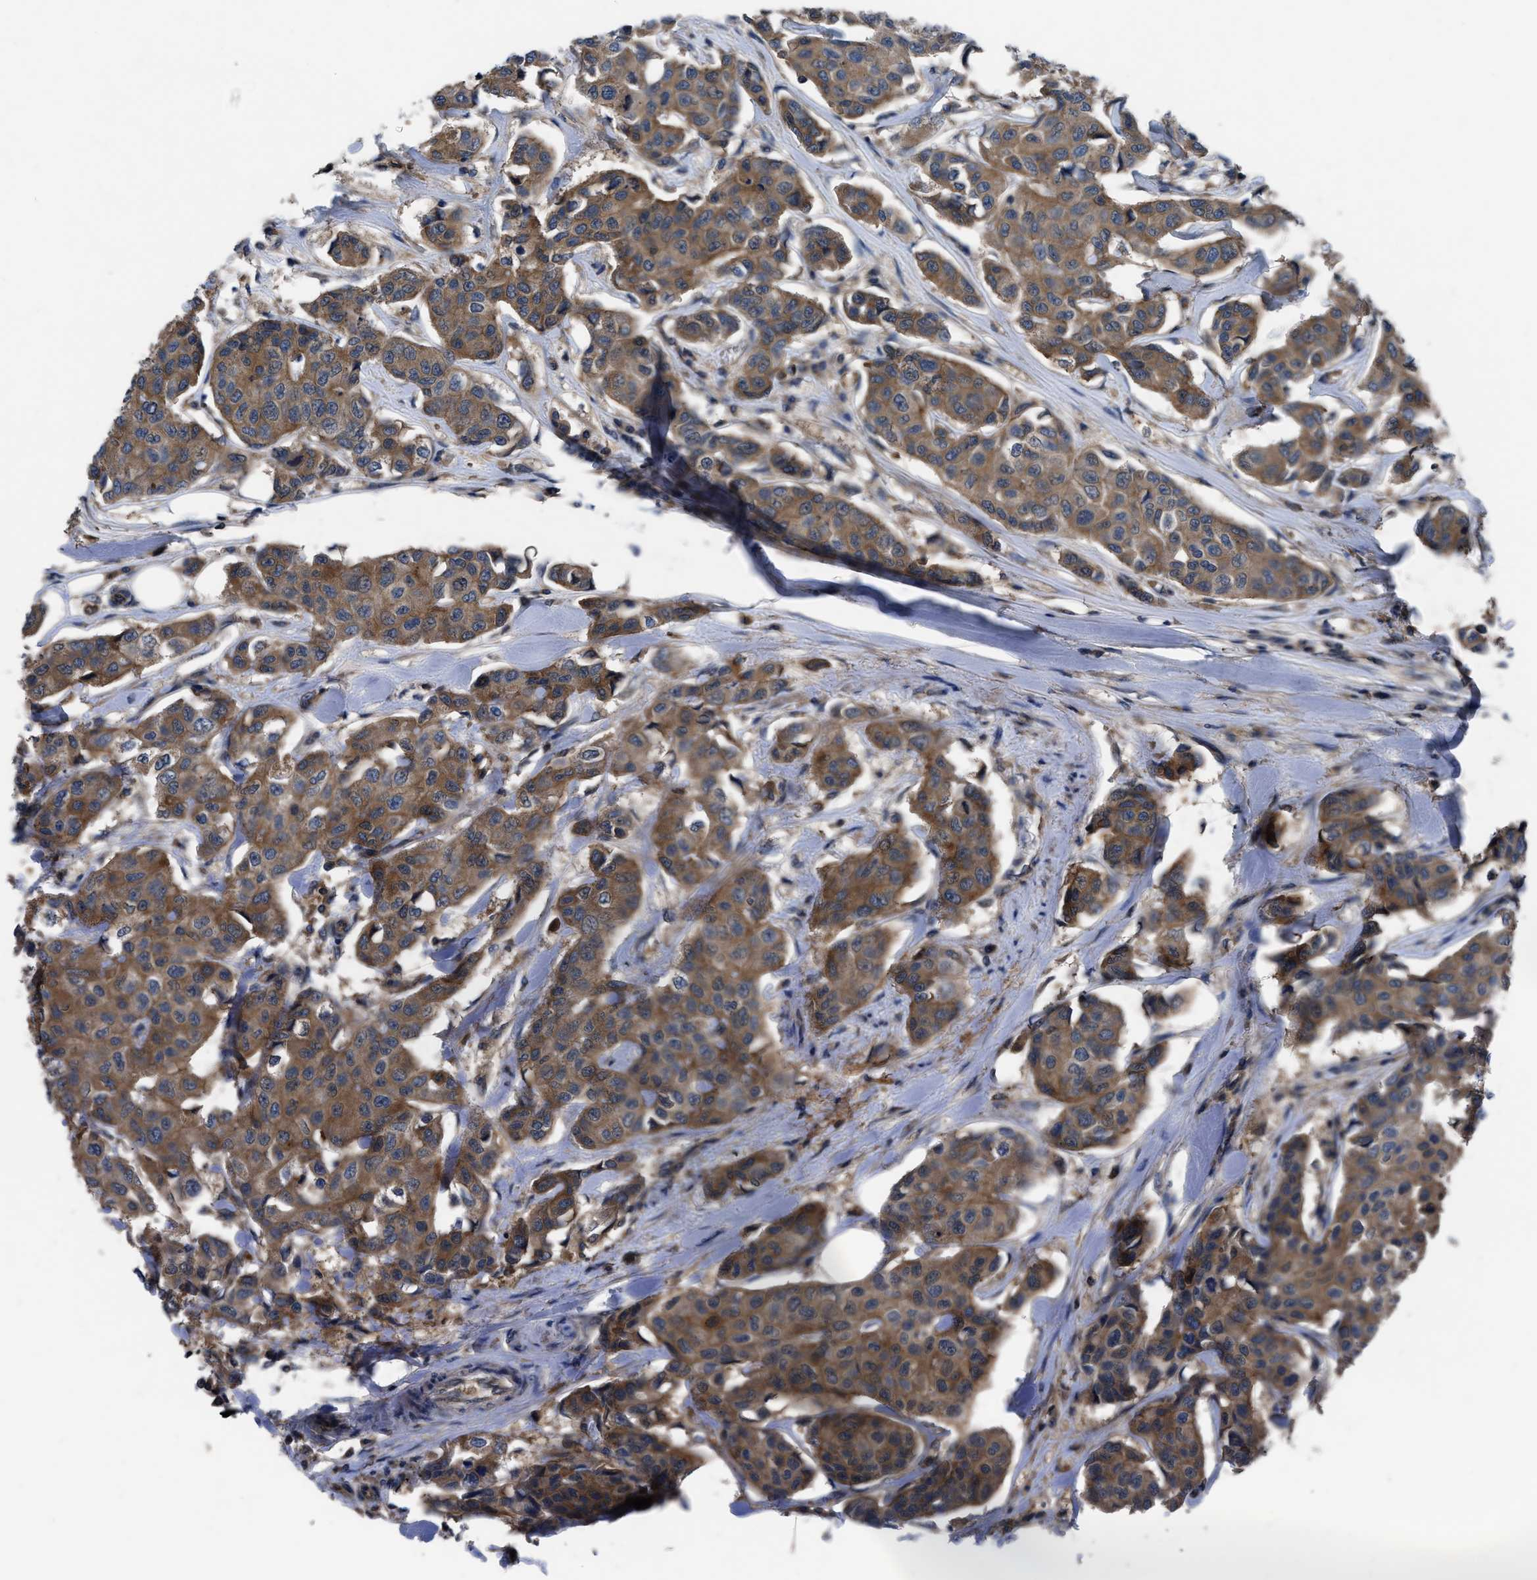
{"staining": {"intensity": "moderate", "quantity": ">75%", "location": "cytoplasmic/membranous"}, "tissue": "breast cancer", "cell_type": "Tumor cells", "image_type": "cancer", "snomed": [{"axis": "morphology", "description": "Duct carcinoma"}, {"axis": "topography", "description": "Breast"}], "caption": "Brown immunohistochemical staining in intraductal carcinoma (breast) reveals moderate cytoplasmic/membranous expression in about >75% of tumor cells.", "gene": "USP25", "patient": {"sex": "female", "age": 80}}